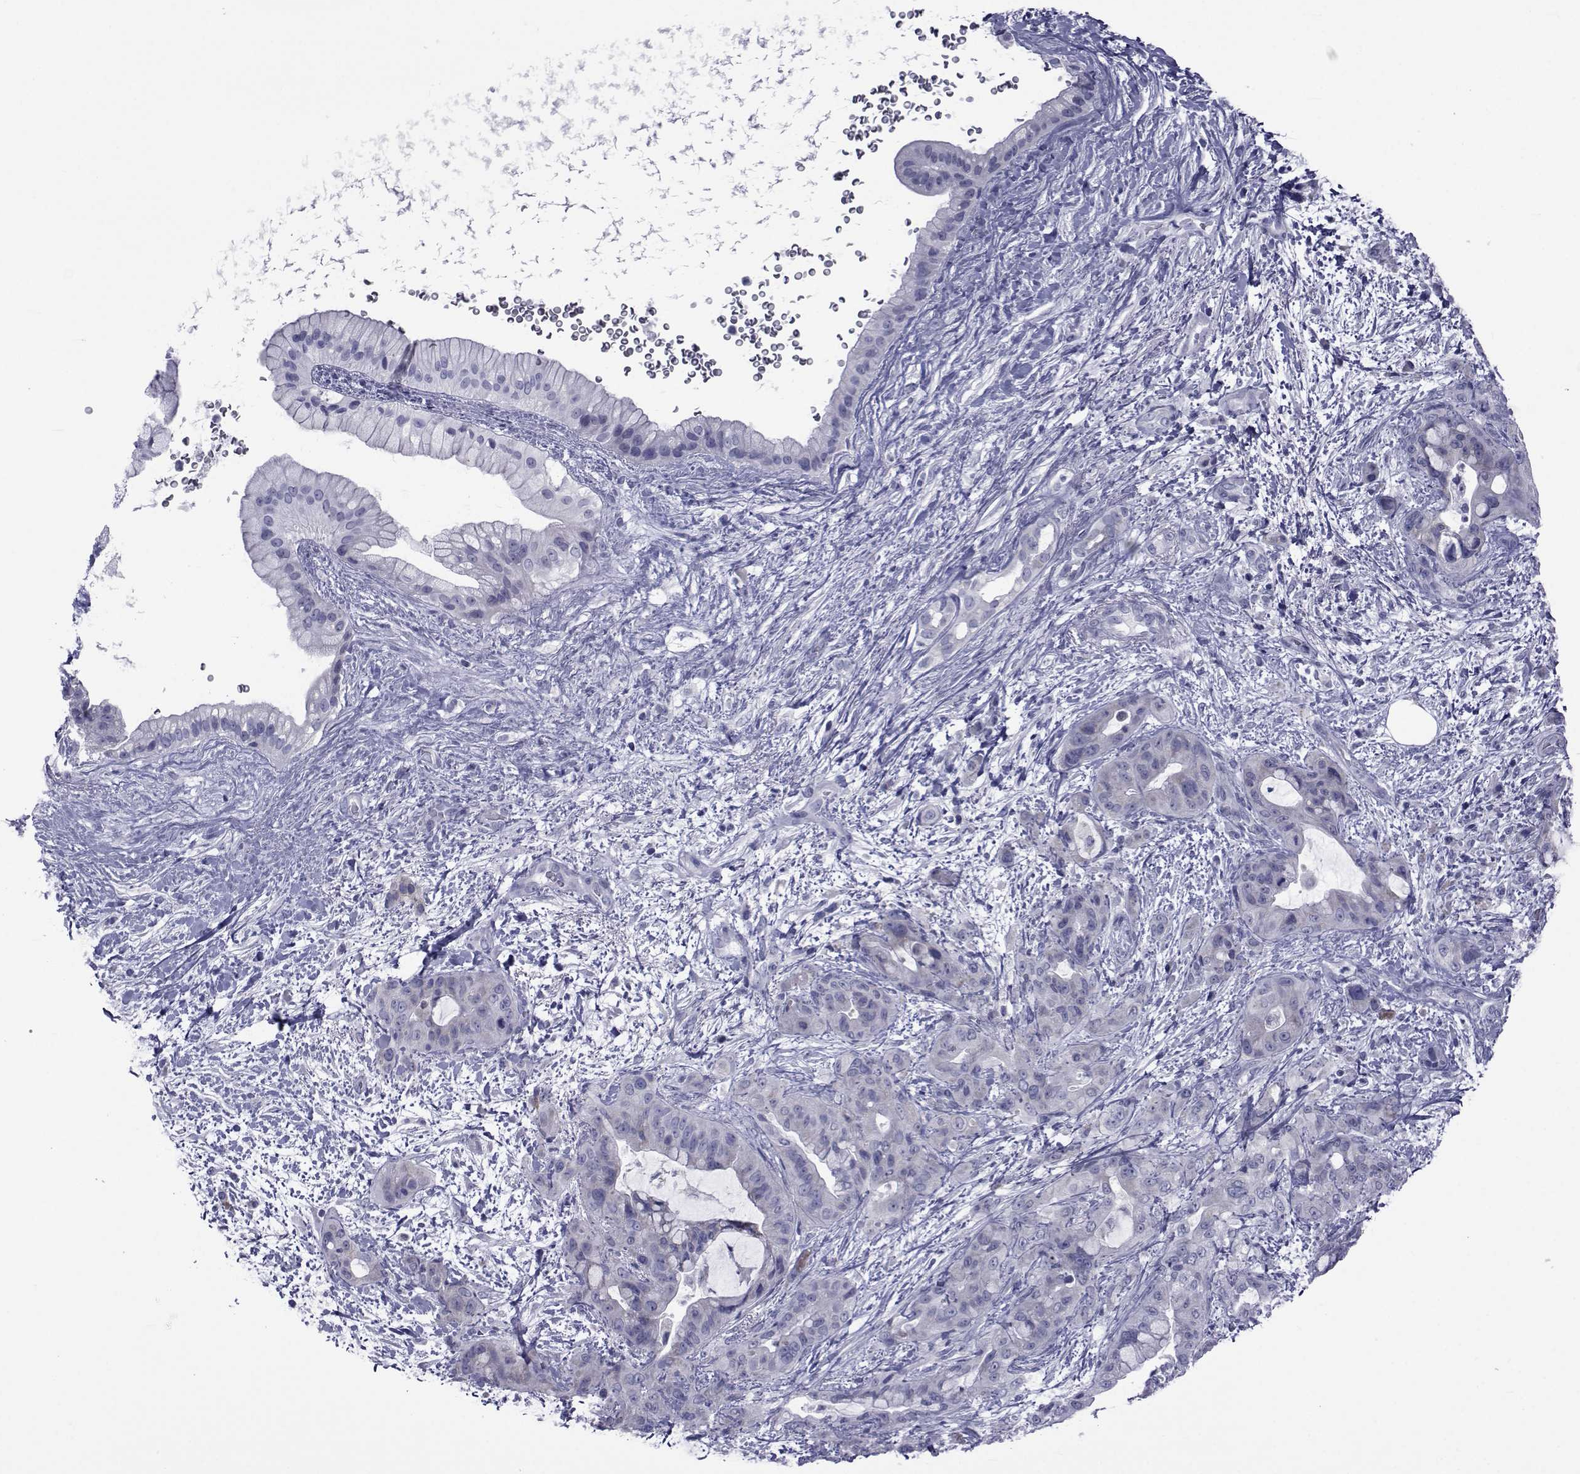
{"staining": {"intensity": "negative", "quantity": "none", "location": "none"}, "tissue": "pancreatic cancer", "cell_type": "Tumor cells", "image_type": "cancer", "snomed": [{"axis": "morphology", "description": "Adenocarcinoma, NOS"}, {"axis": "topography", "description": "Pancreas"}], "caption": "Immunohistochemical staining of pancreatic cancer exhibits no significant staining in tumor cells. (IHC, brightfield microscopy, high magnification).", "gene": "GKAP1", "patient": {"sex": "male", "age": 71}}